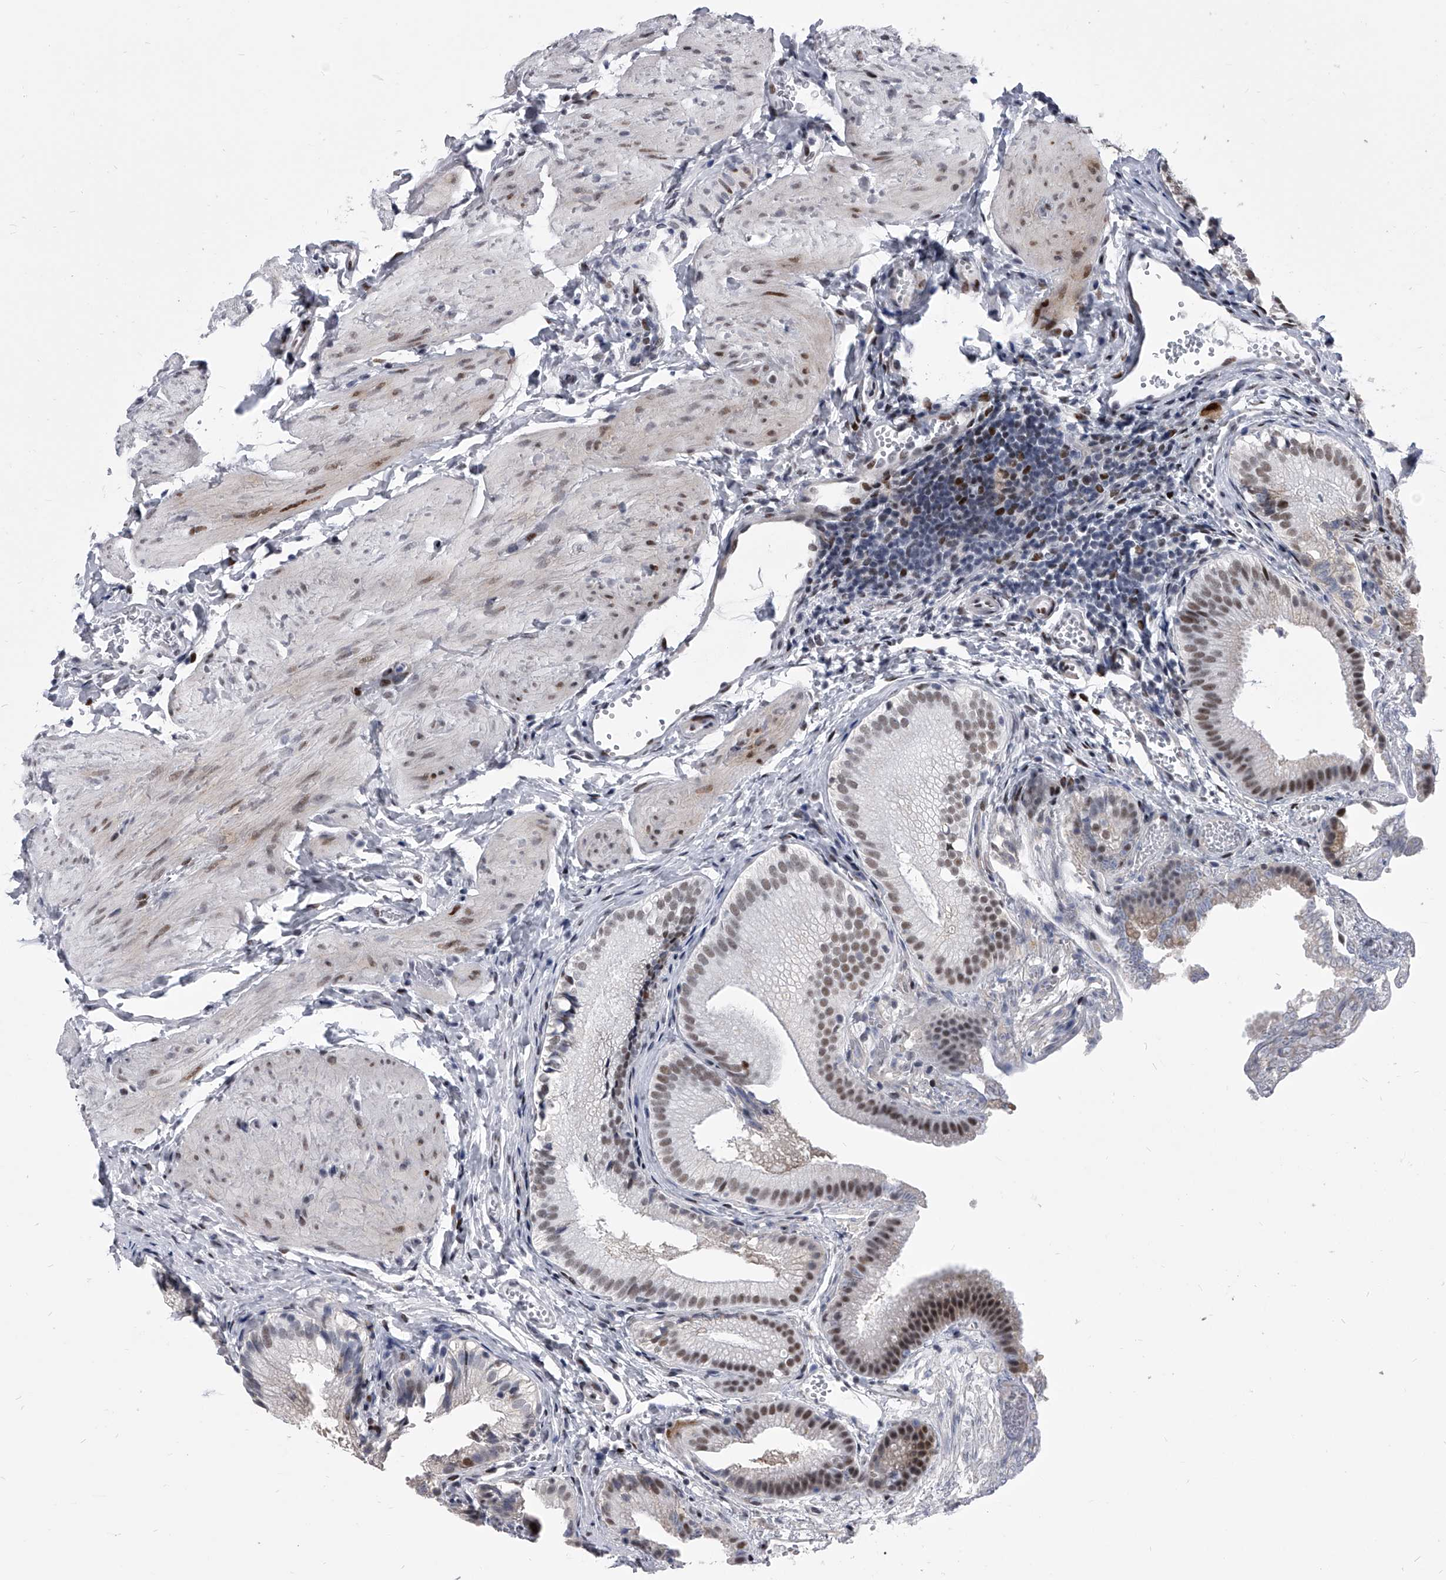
{"staining": {"intensity": "moderate", "quantity": ">75%", "location": "nuclear"}, "tissue": "gallbladder", "cell_type": "Glandular cells", "image_type": "normal", "snomed": [{"axis": "morphology", "description": "Normal tissue, NOS"}, {"axis": "topography", "description": "Gallbladder"}], "caption": "Glandular cells reveal medium levels of moderate nuclear expression in about >75% of cells in benign gallbladder.", "gene": "CMTR1", "patient": {"sex": "female", "age": 30}}